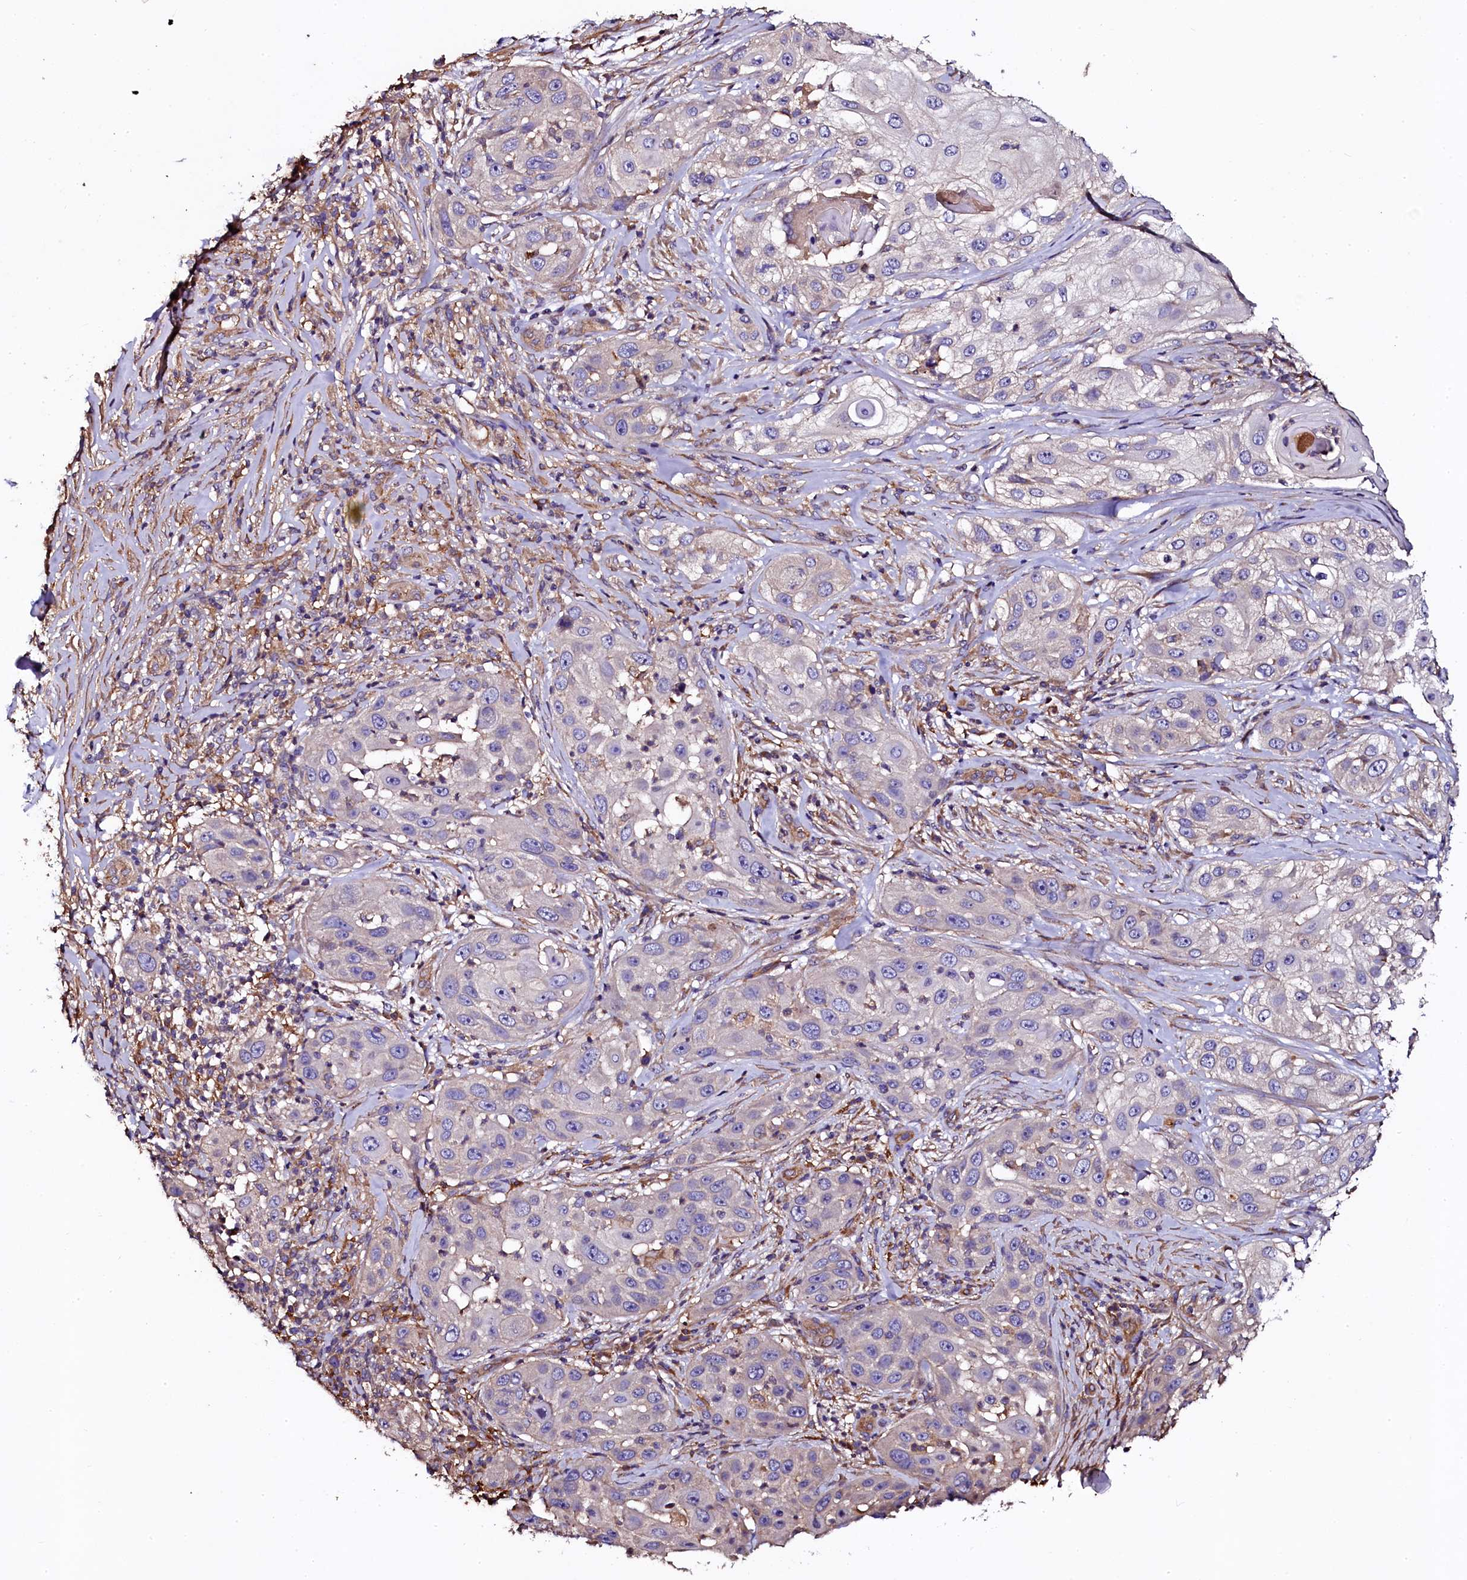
{"staining": {"intensity": "negative", "quantity": "none", "location": "none"}, "tissue": "skin cancer", "cell_type": "Tumor cells", "image_type": "cancer", "snomed": [{"axis": "morphology", "description": "Squamous cell carcinoma, NOS"}, {"axis": "topography", "description": "Skin"}], "caption": "A high-resolution photomicrograph shows immunohistochemistry (IHC) staining of squamous cell carcinoma (skin), which reveals no significant staining in tumor cells. (DAB (3,3'-diaminobenzidine) immunohistochemistry visualized using brightfield microscopy, high magnification).", "gene": "APPL2", "patient": {"sex": "female", "age": 44}}